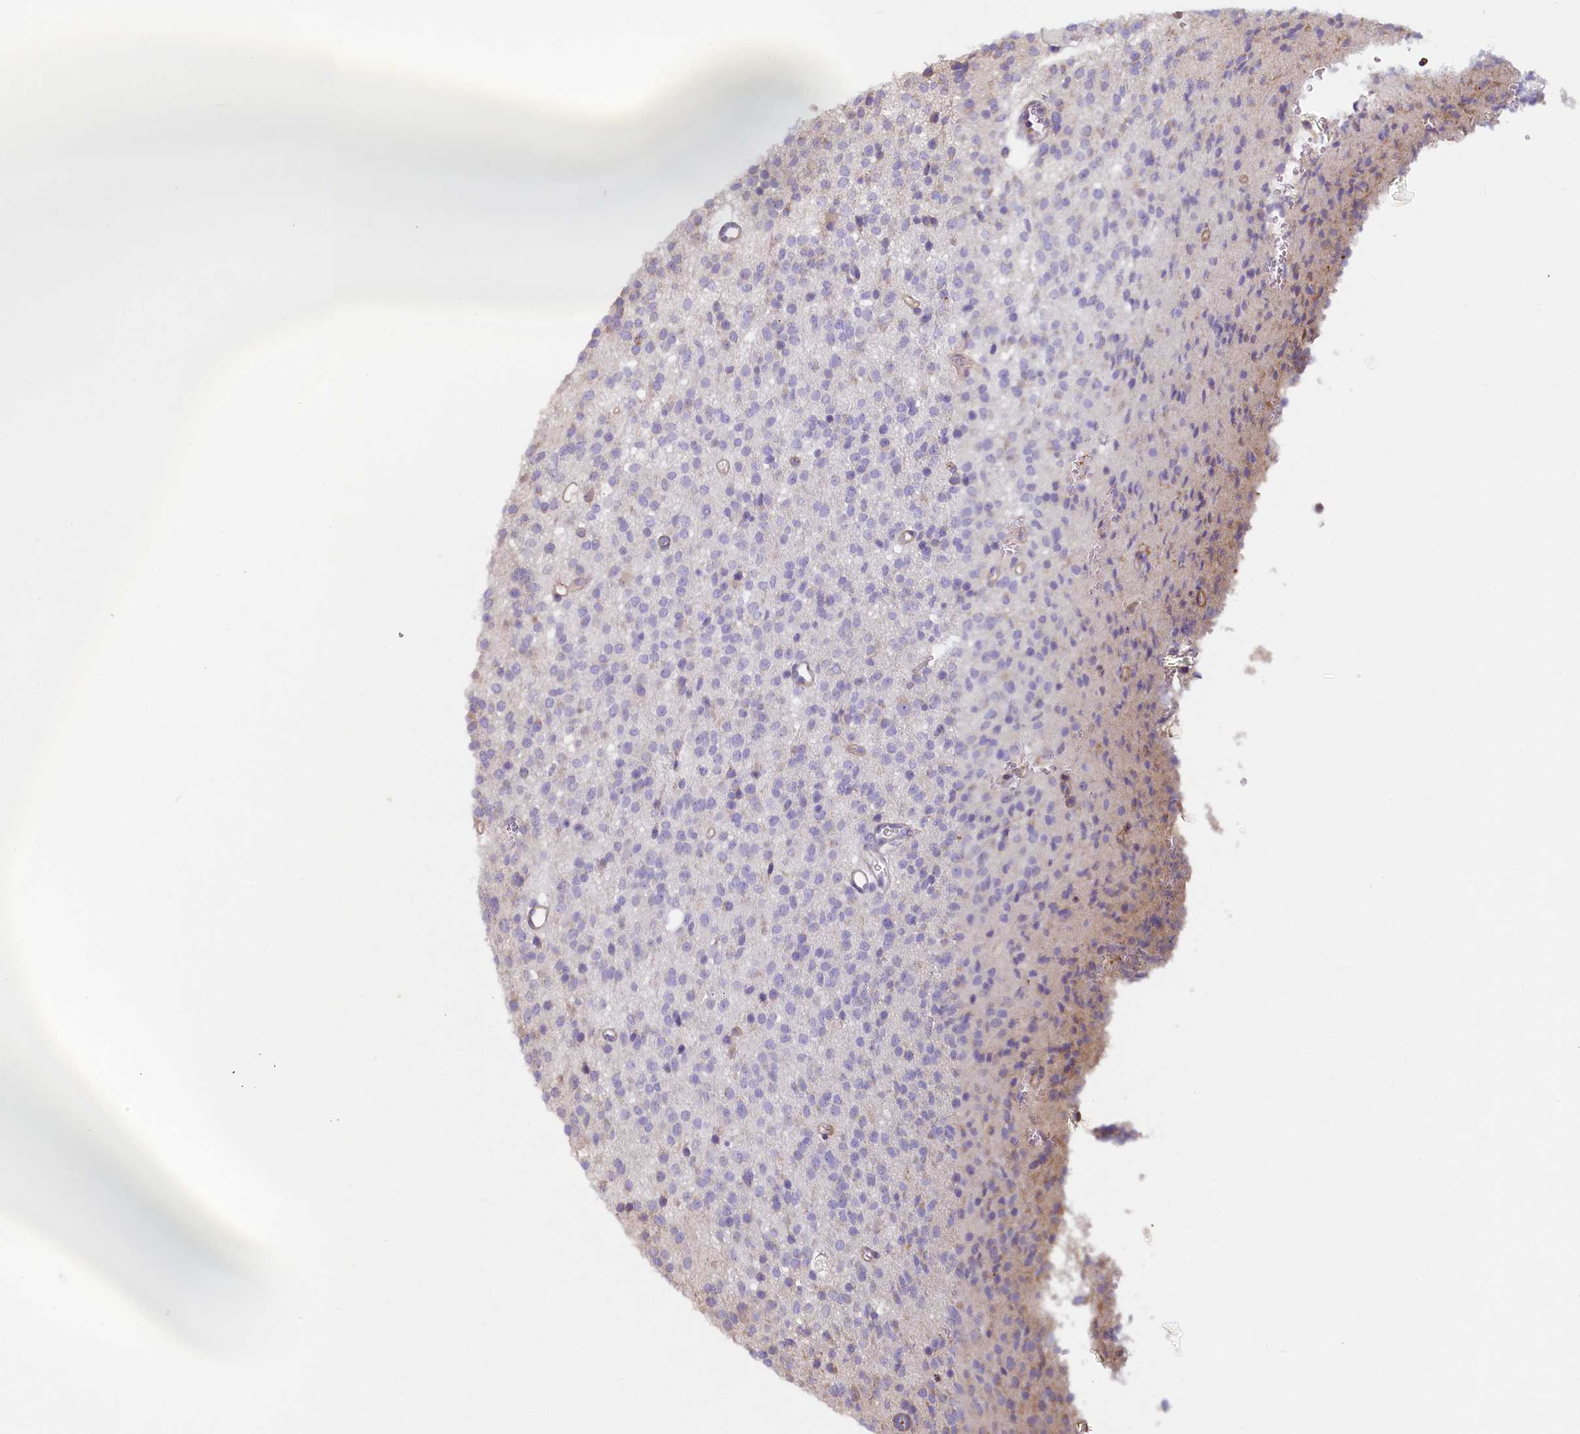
{"staining": {"intensity": "negative", "quantity": "none", "location": "none"}, "tissue": "glioma", "cell_type": "Tumor cells", "image_type": "cancer", "snomed": [{"axis": "morphology", "description": "Glioma, malignant, High grade"}, {"axis": "topography", "description": "Brain"}], "caption": "The image exhibits no significant expression in tumor cells of glioma.", "gene": "LMOD3", "patient": {"sex": "male", "age": 34}}